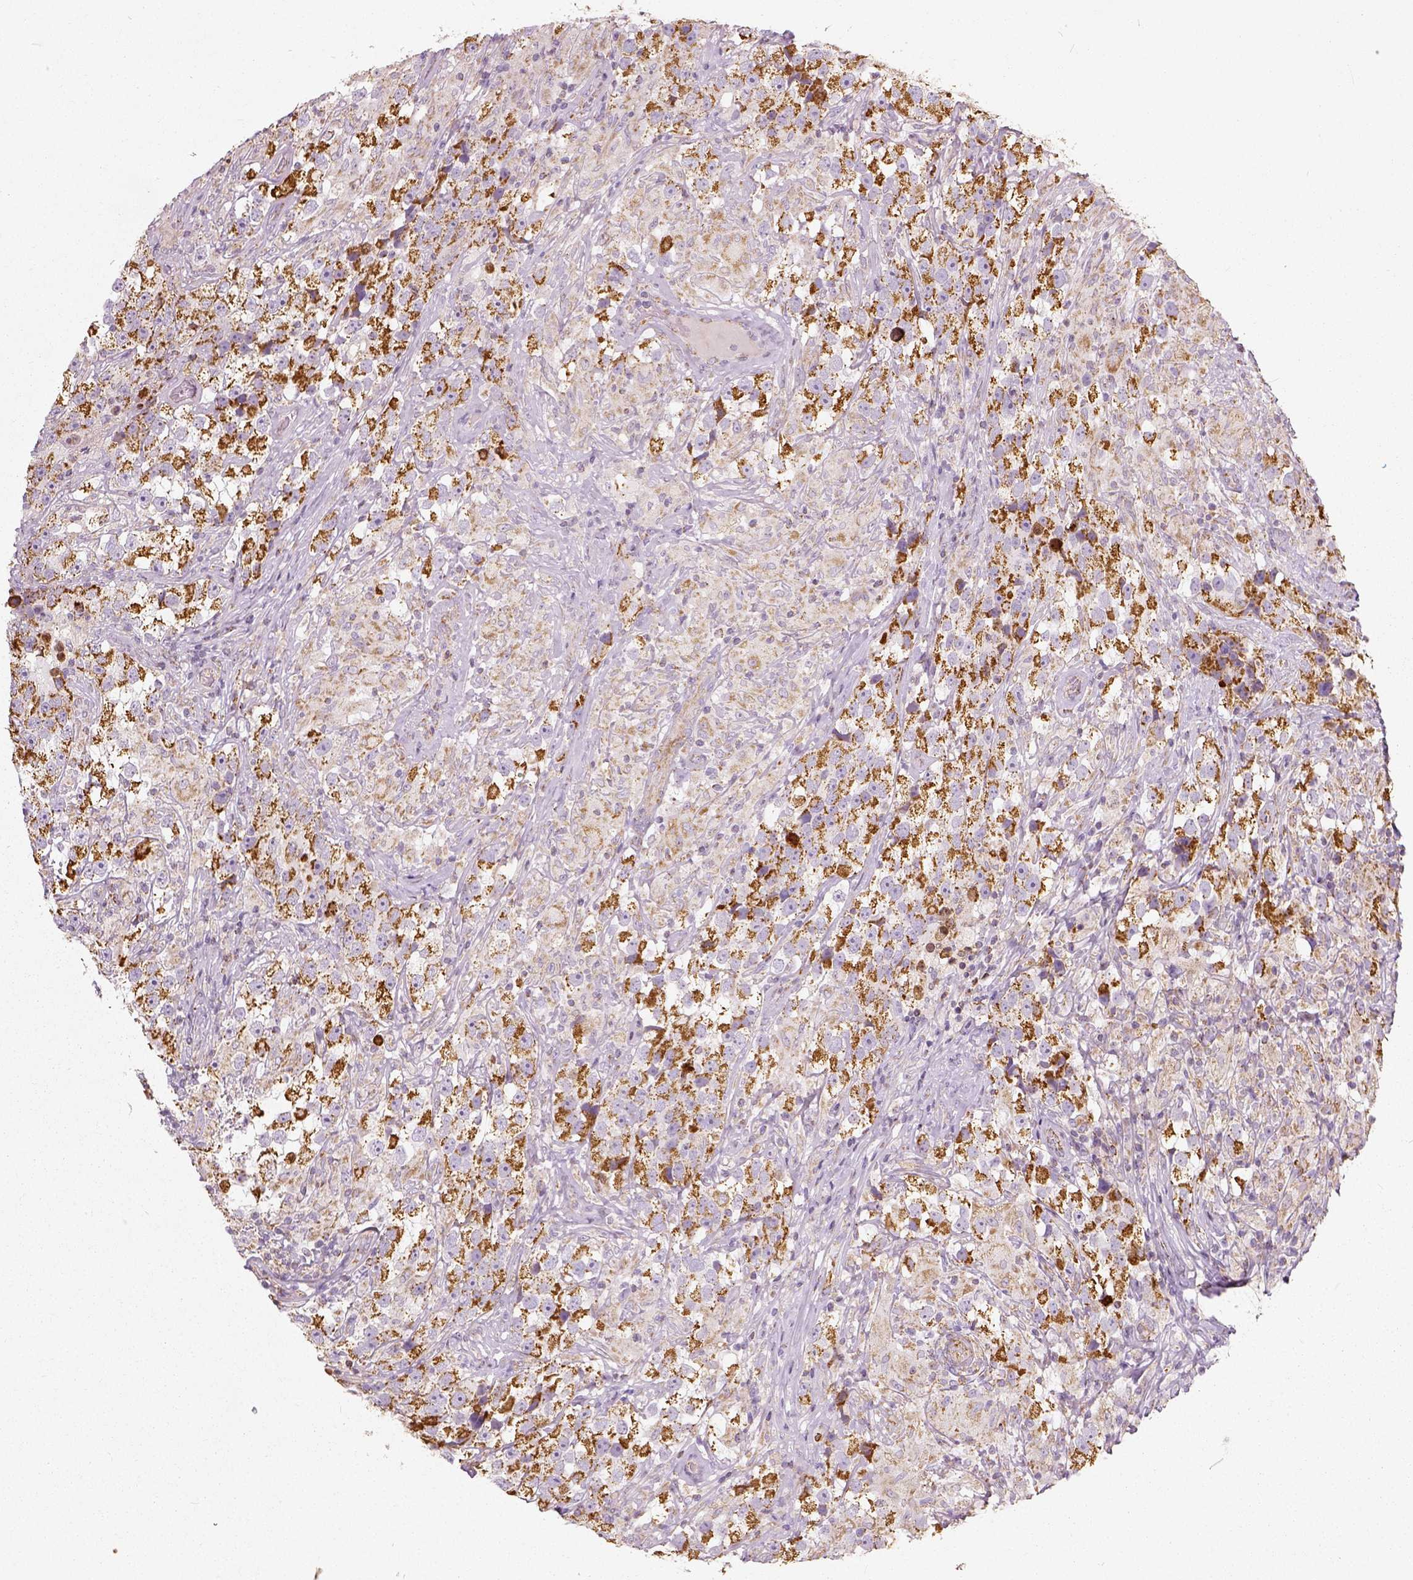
{"staining": {"intensity": "moderate", "quantity": ">75%", "location": "cytoplasmic/membranous"}, "tissue": "testis cancer", "cell_type": "Tumor cells", "image_type": "cancer", "snomed": [{"axis": "morphology", "description": "Seminoma, NOS"}, {"axis": "topography", "description": "Testis"}], "caption": "Seminoma (testis) stained for a protein reveals moderate cytoplasmic/membranous positivity in tumor cells.", "gene": "PGAM5", "patient": {"sex": "male", "age": 46}}